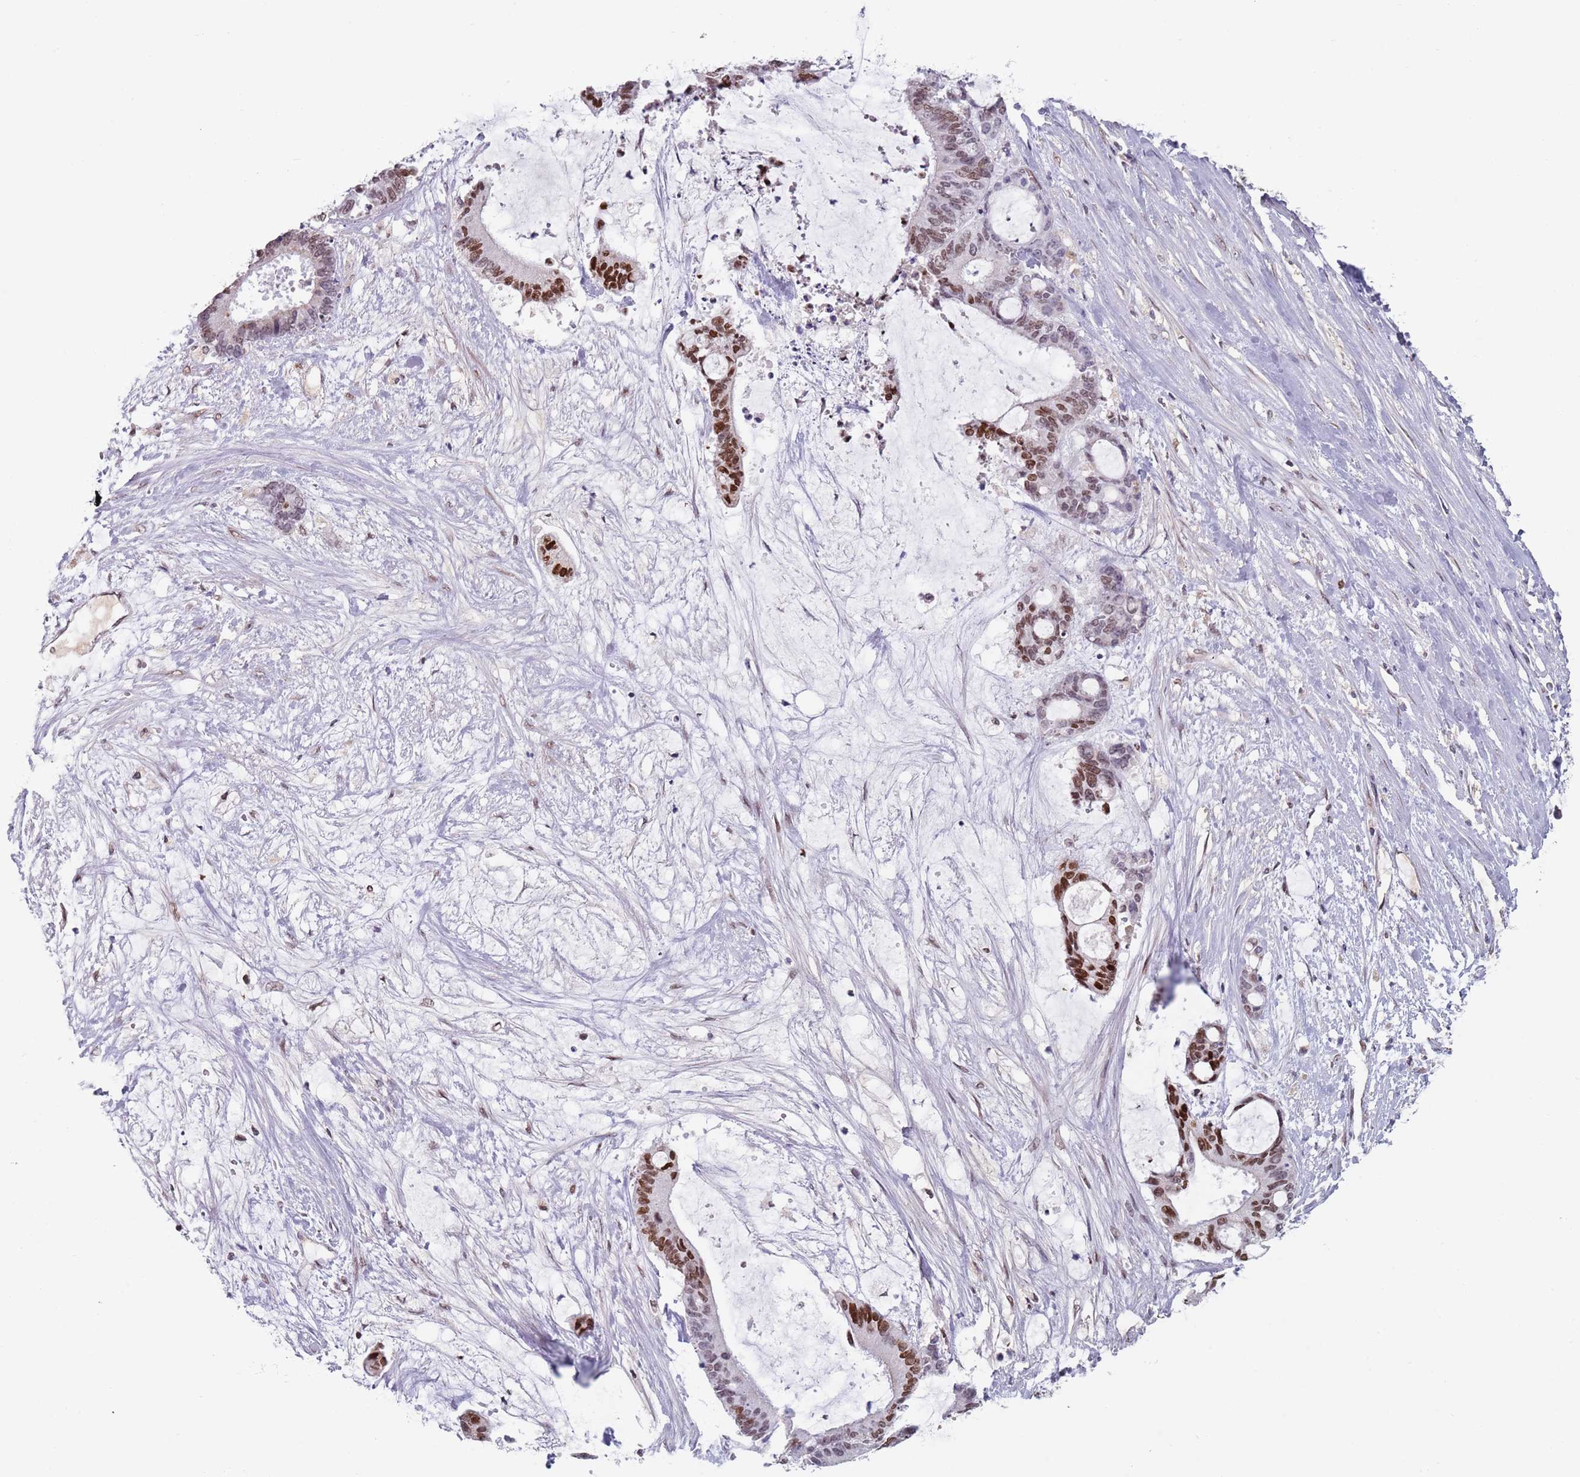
{"staining": {"intensity": "moderate", "quantity": ">75%", "location": "nuclear"}, "tissue": "liver cancer", "cell_type": "Tumor cells", "image_type": "cancer", "snomed": [{"axis": "morphology", "description": "Normal tissue, NOS"}, {"axis": "morphology", "description": "Cholangiocarcinoma"}, {"axis": "topography", "description": "Liver"}, {"axis": "topography", "description": "Peripheral nerve tissue"}], "caption": "Human liver cancer (cholangiocarcinoma) stained with a brown dye demonstrates moderate nuclear positive positivity in about >75% of tumor cells.", "gene": "MFSD12", "patient": {"sex": "female", "age": 73}}